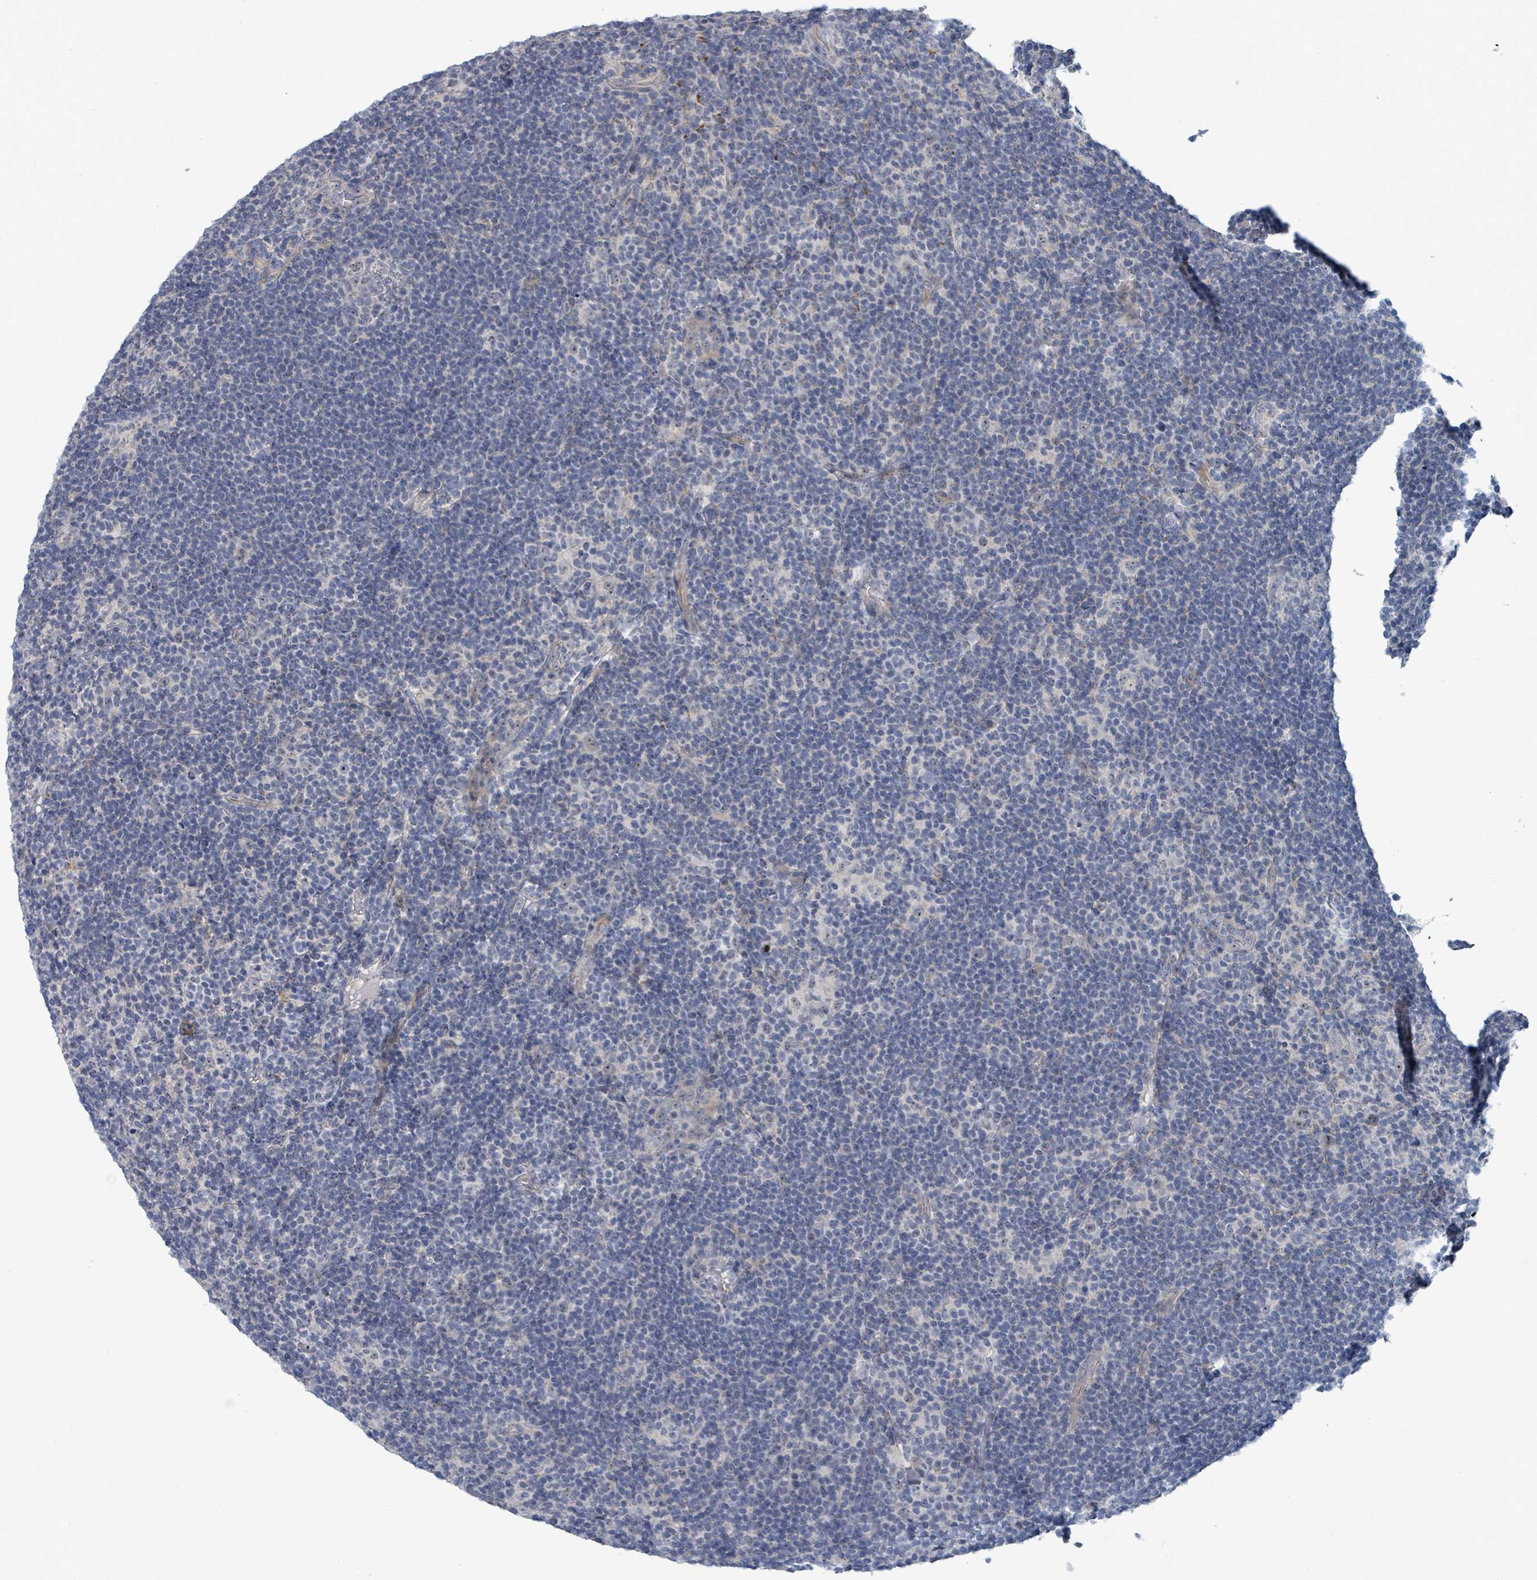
{"staining": {"intensity": "weak", "quantity": "25%-75%", "location": "nuclear"}, "tissue": "lymphoma", "cell_type": "Tumor cells", "image_type": "cancer", "snomed": [{"axis": "morphology", "description": "Hodgkin's disease, NOS"}, {"axis": "topography", "description": "Lymph node"}], "caption": "Immunohistochemistry (IHC) histopathology image of lymphoma stained for a protein (brown), which displays low levels of weak nuclear positivity in about 25%-75% of tumor cells.", "gene": "TRDMT1", "patient": {"sex": "female", "age": 57}}